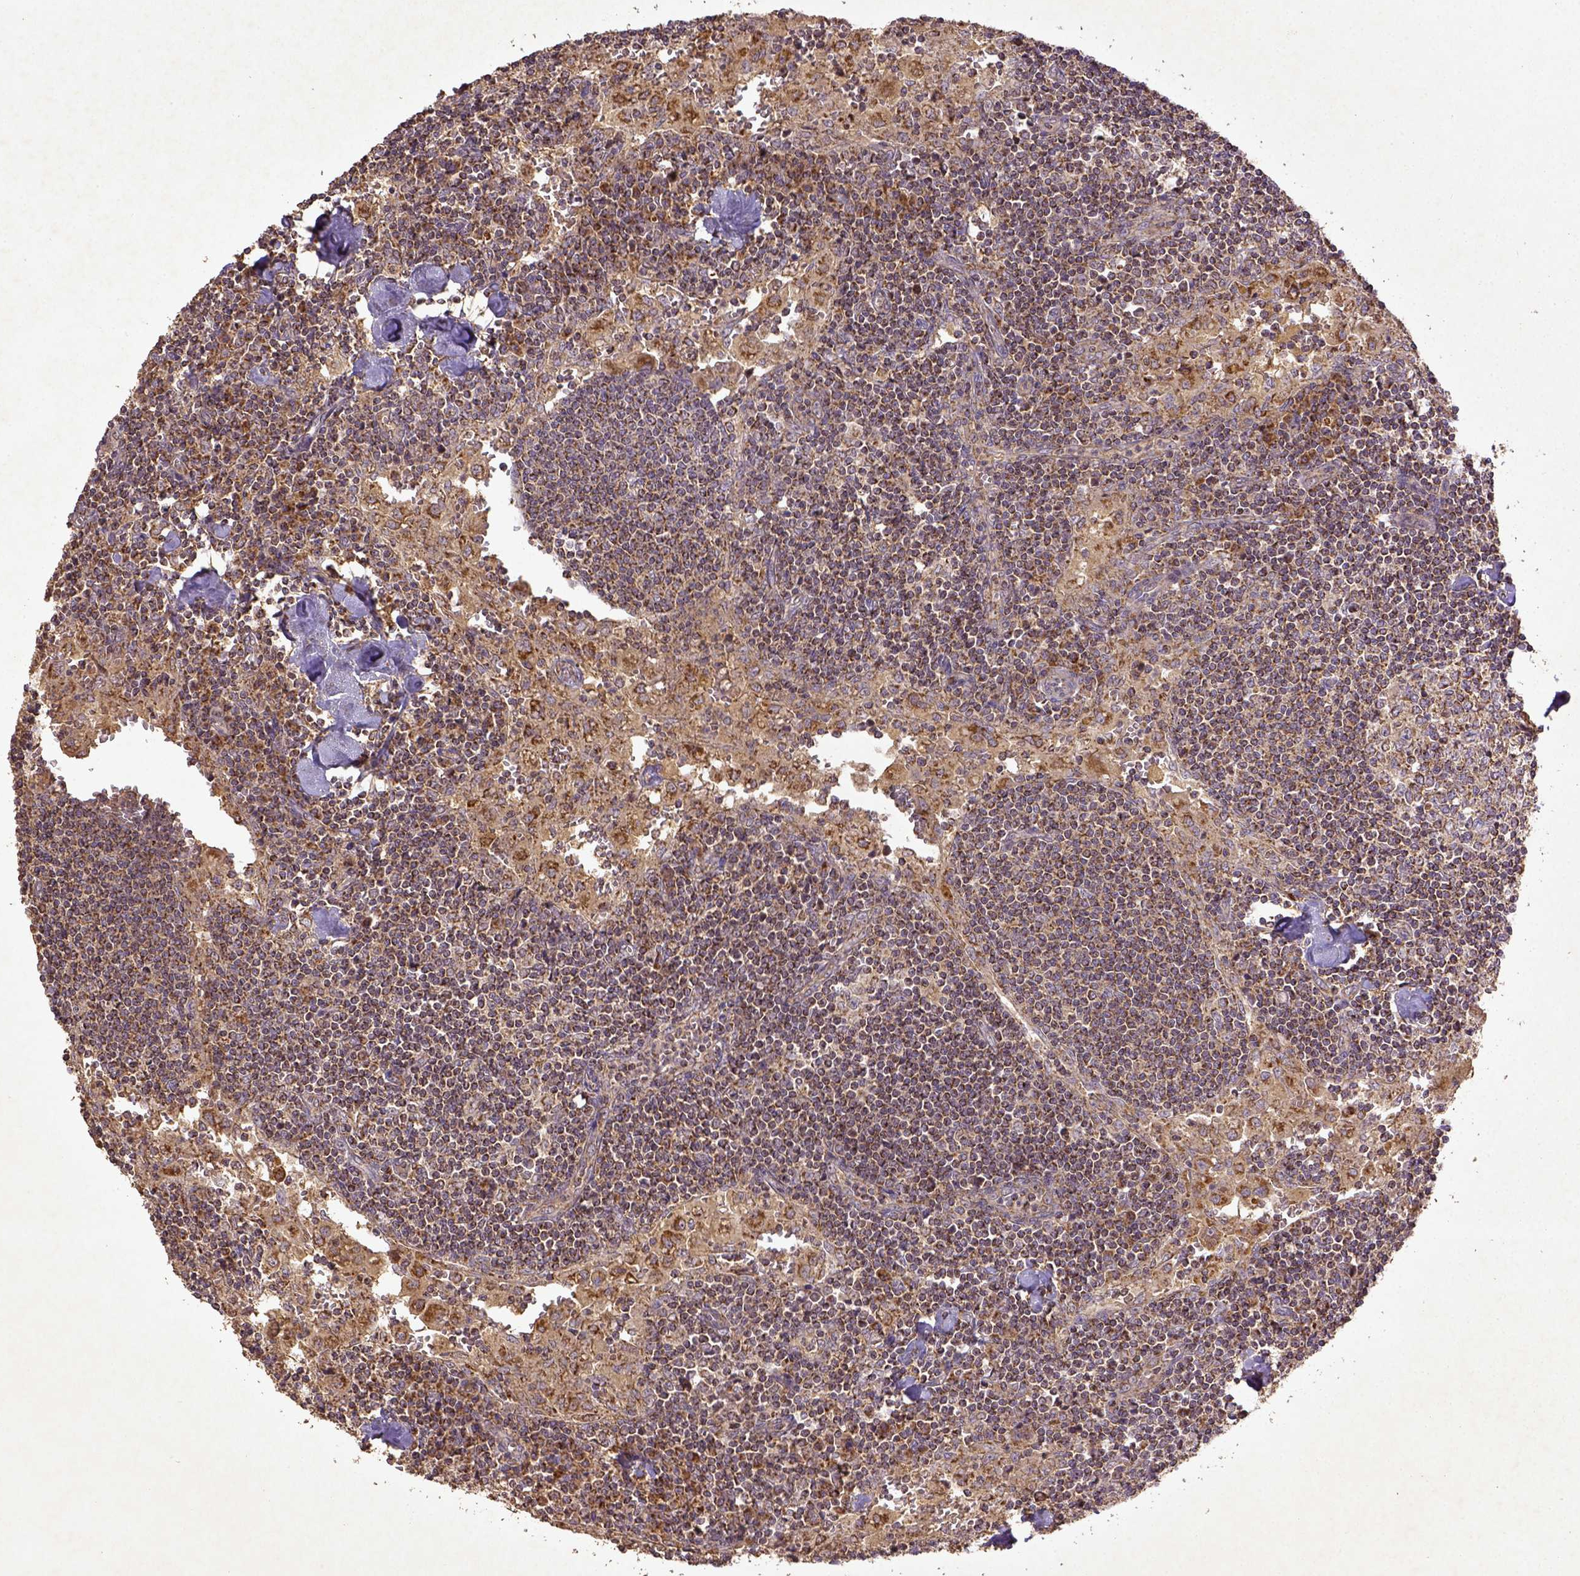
{"staining": {"intensity": "strong", "quantity": ">75%", "location": "cytoplasmic/membranous"}, "tissue": "lymph node", "cell_type": "Germinal center cells", "image_type": "normal", "snomed": [{"axis": "morphology", "description": "Normal tissue, NOS"}, {"axis": "topography", "description": "Lymph node"}], "caption": "IHC micrograph of unremarkable lymph node: lymph node stained using immunohistochemistry (IHC) displays high levels of strong protein expression localized specifically in the cytoplasmic/membranous of germinal center cells, appearing as a cytoplasmic/membranous brown color.", "gene": "MT", "patient": {"sex": "male", "age": 55}}